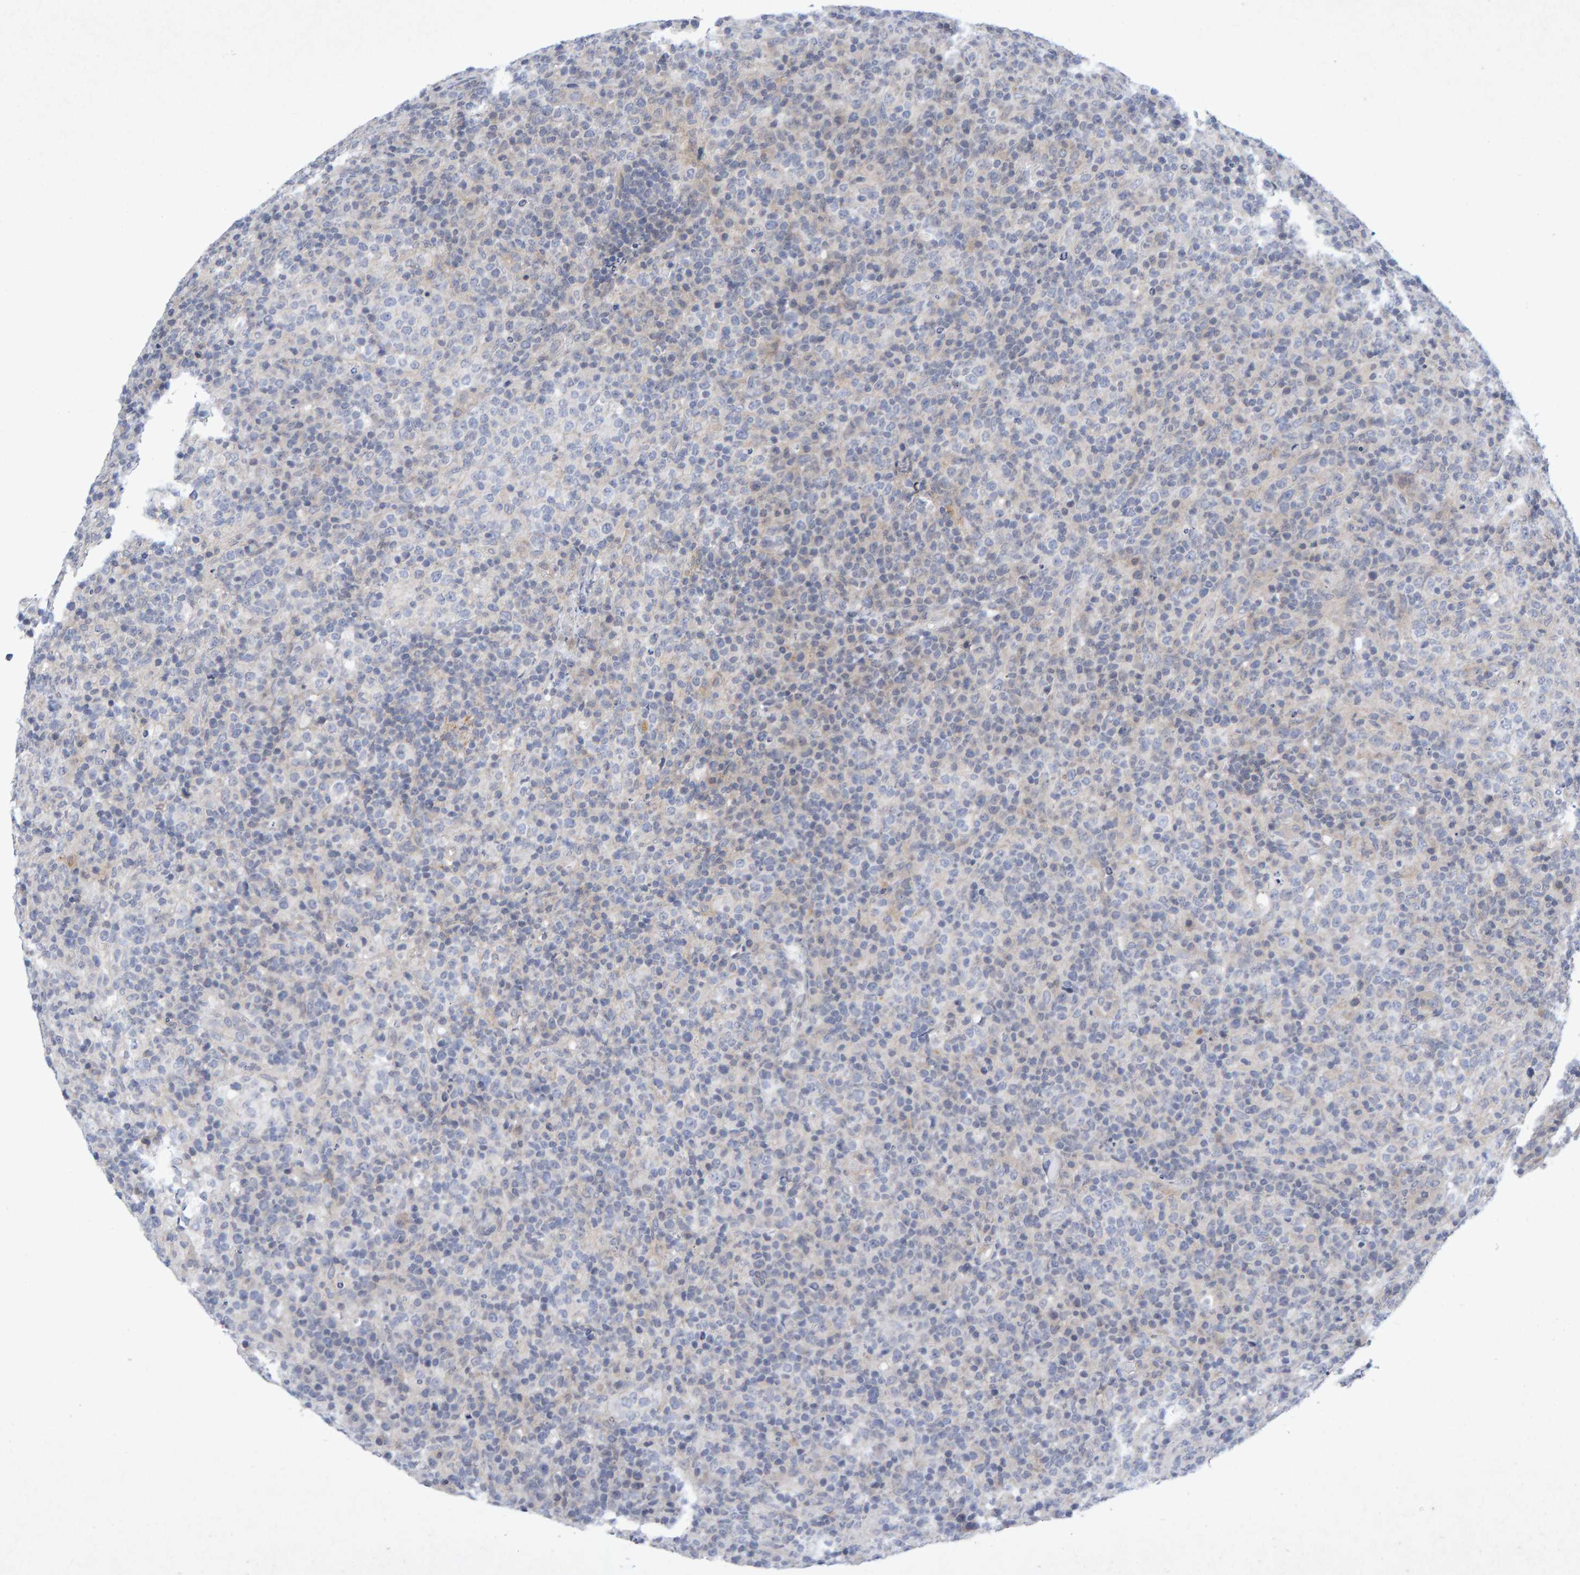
{"staining": {"intensity": "negative", "quantity": "none", "location": "none"}, "tissue": "lymphoma", "cell_type": "Tumor cells", "image_type": "cancer", "snomed": [{"axis": "morphology", "description": "Malignant lymphoma, non-Hodgkin's type, High grade"}, {"axis": "topography", "description": "Lymph node"}], "caption": "Micrograph shows no protein positivity in tumor cells of malignant lymphoma, non-Hodgkin's type (high-grade) tissue.", "gene": "CDH2", "patient": {"sex": "female", "age": 76}}